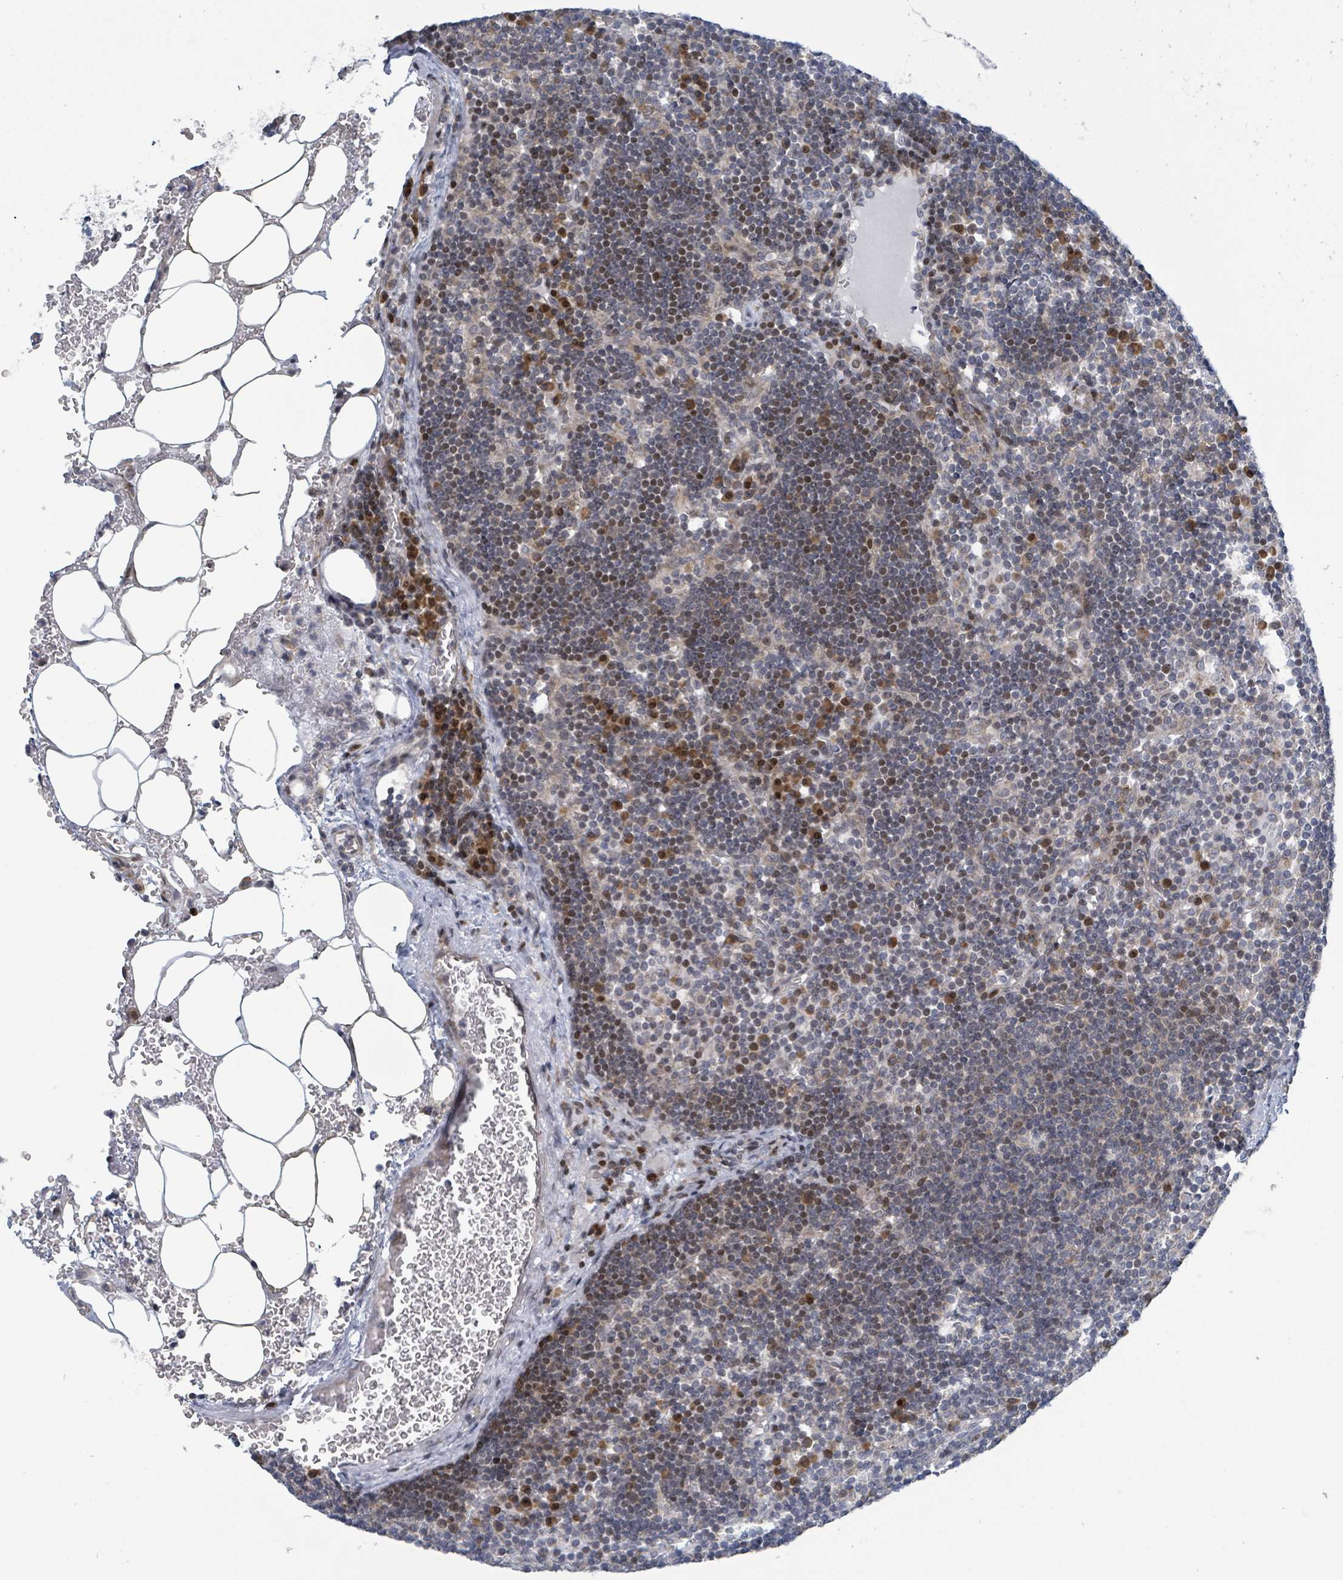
{"staining": {"intensity": "weak", "quantity": "<25%", "location": "cytoplasmic/membranous"}, "tissue": "lymph node", "cell_type": "Germinal center cells", "image_type": "normal", "snomed": [{"axis": "morphology", "description": "Normal tissue, NOS"}, {"axis": "topography", "description": "Lymph node"}], "caption": "The image reveals no staining of germinal center cells in normal lymph node.", "gene": "RPL32", "patient": {"sex": "male", "age": 53}}